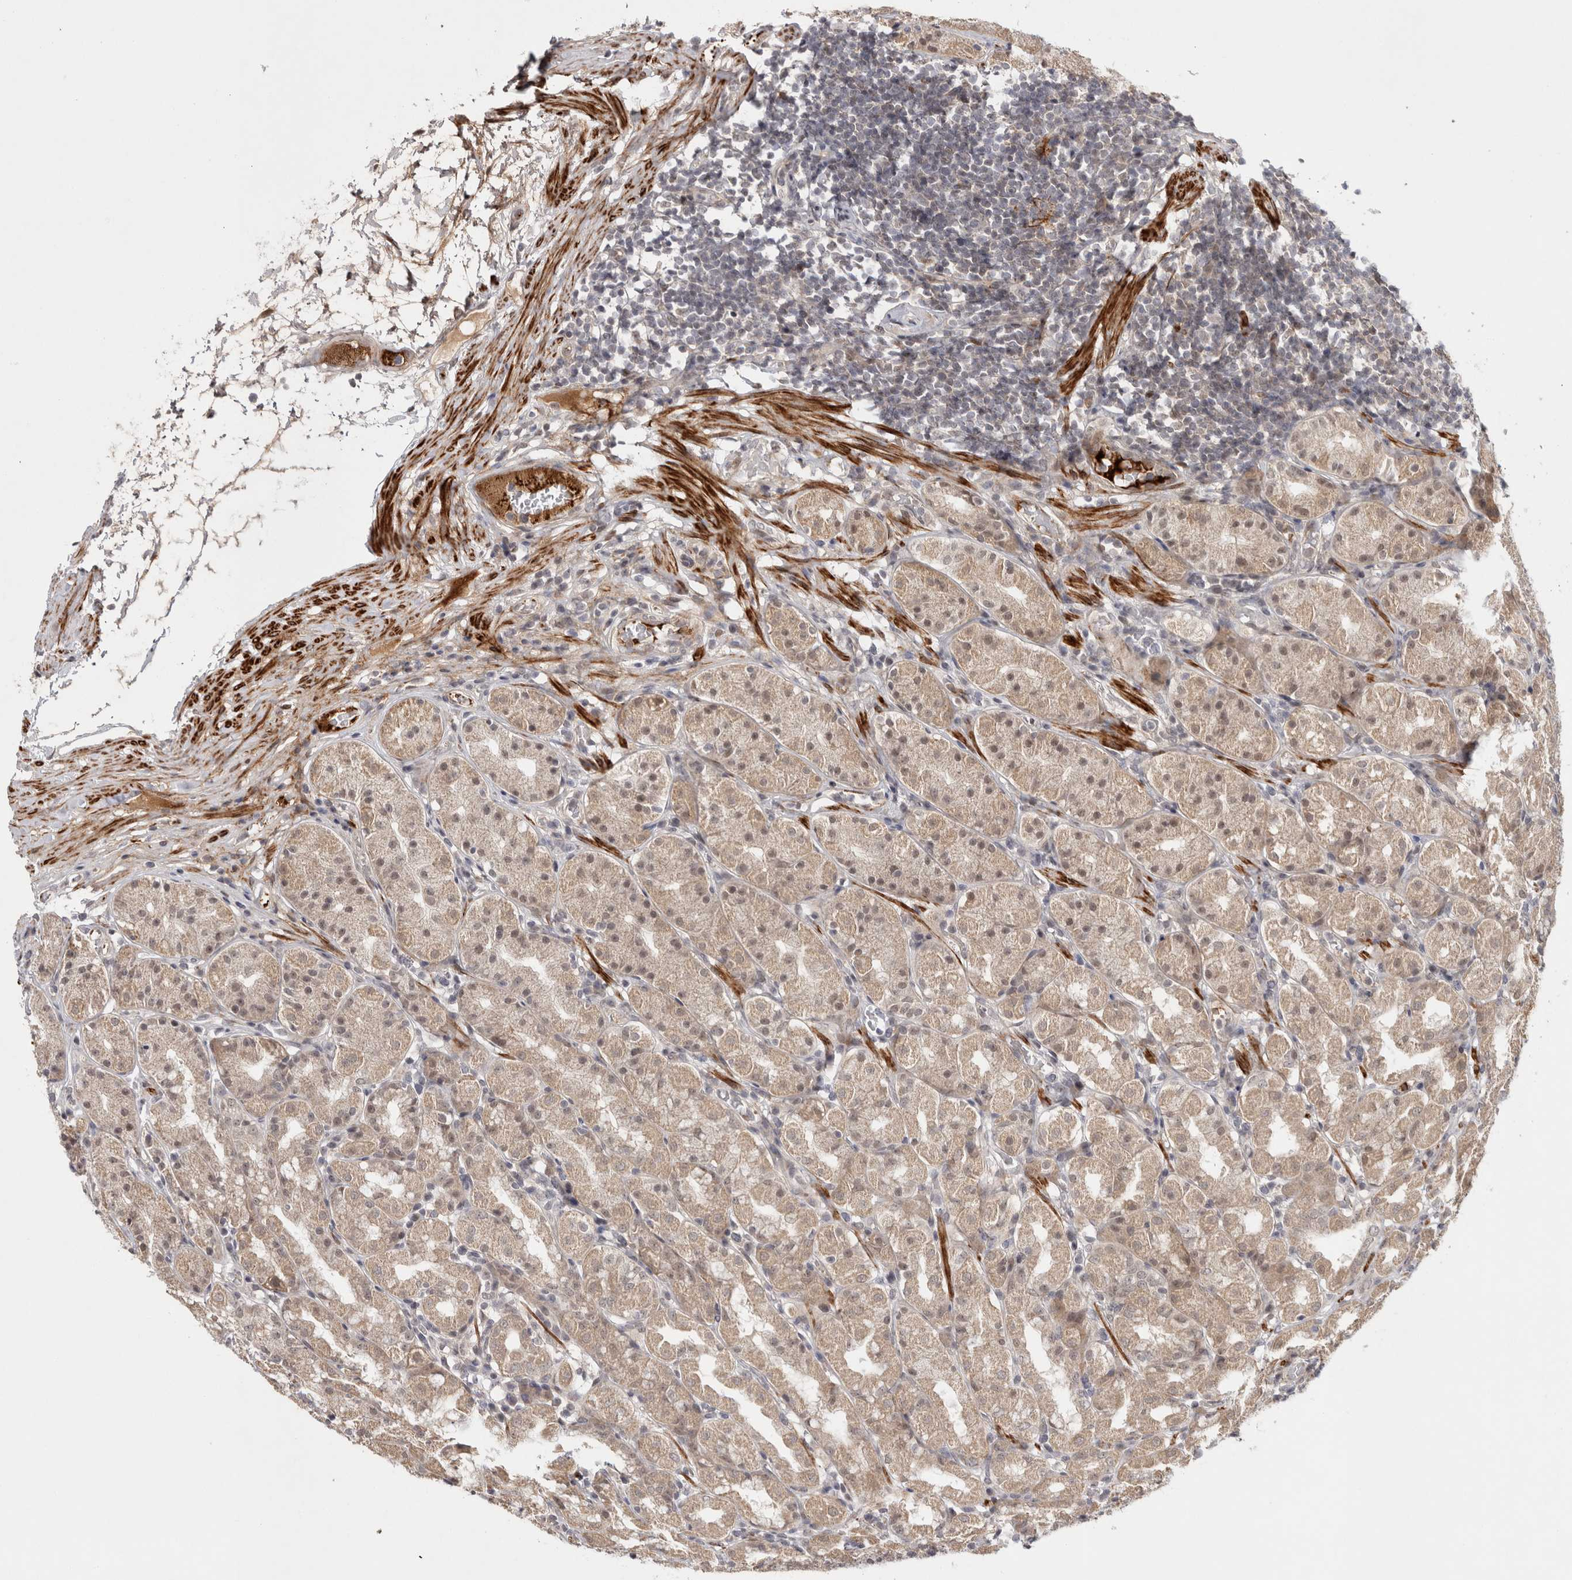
{"staining": {"intensity": "moderate", "quantity": "25%-75%", "location": "cytoplasmic/membranous"}, "tissue": "stomach", "cell_type": "Glandular cells", "image_type": "normal", "snomed": [{"axis": "morphology", "description": "Normal tissue, NOS"}, {"axis": "topography", "description": "Stomach, lower"}], "caption": "Stomach stained for a protein (brown) exhibits moderate cytoplasmic/membranous positive positivity in about 25%-75% of glandular cells.", "gene": "ZNF318", "patient": {"sex": "female", "age": 56}}